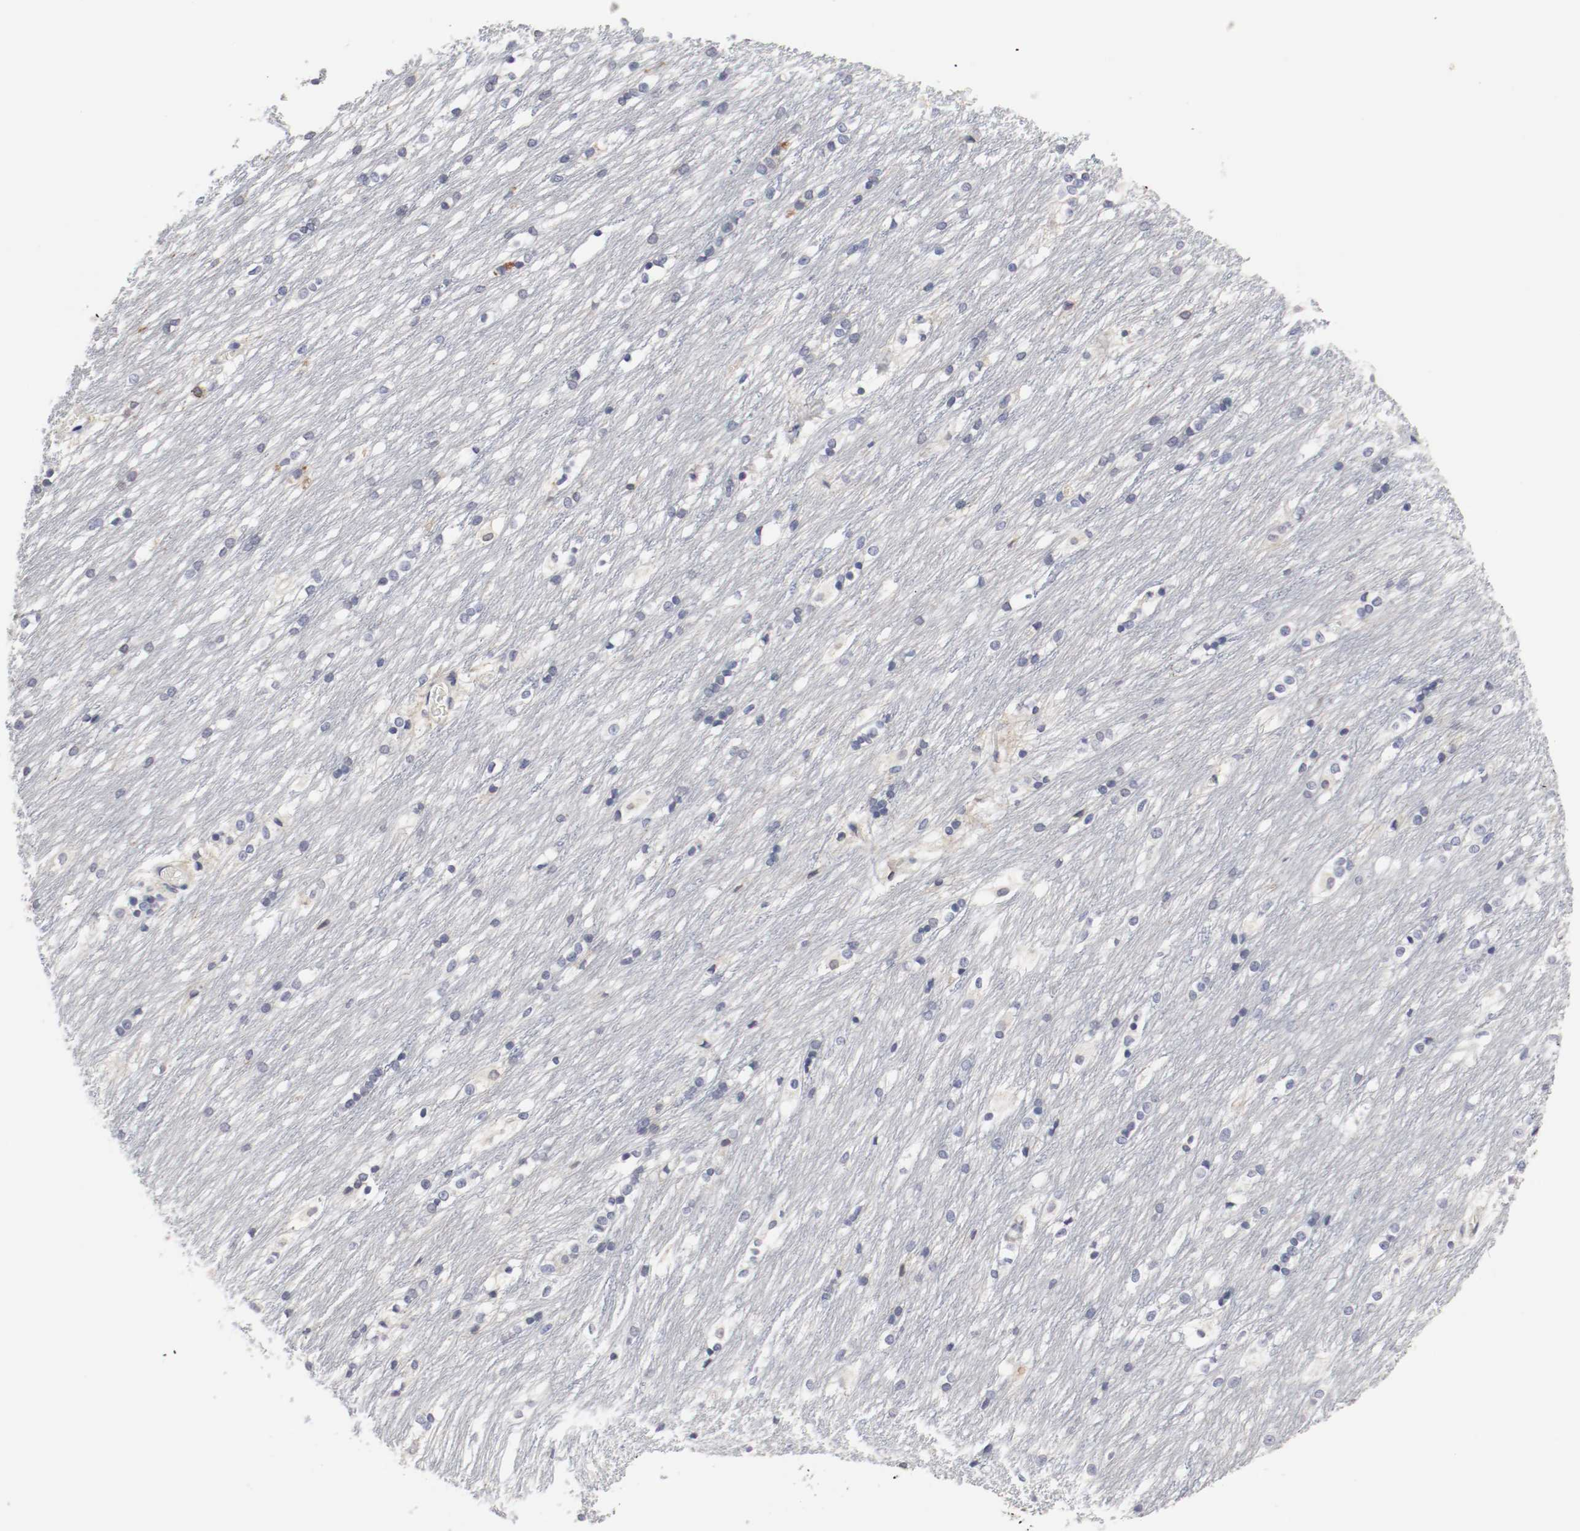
{"staining": {"intensity": "negative", "quantity": "none", "location": "none"}, "tissue": "caudate", "cell_type": "Glial cells", "image_type": "normal", "snomed": [{"axis": "morphology", "description": "Normal tissue, NOS"}, {"axis": "topography", "description": "Lateral ventricle wall"}], "caption": "Protein analysis of unremarkable caudate exhibits no significant staining in glial cells. (IHC, brightfield microscopy, high magnification).", "gene": "KIT", "patient": {"sex": "female", "age": 19}}